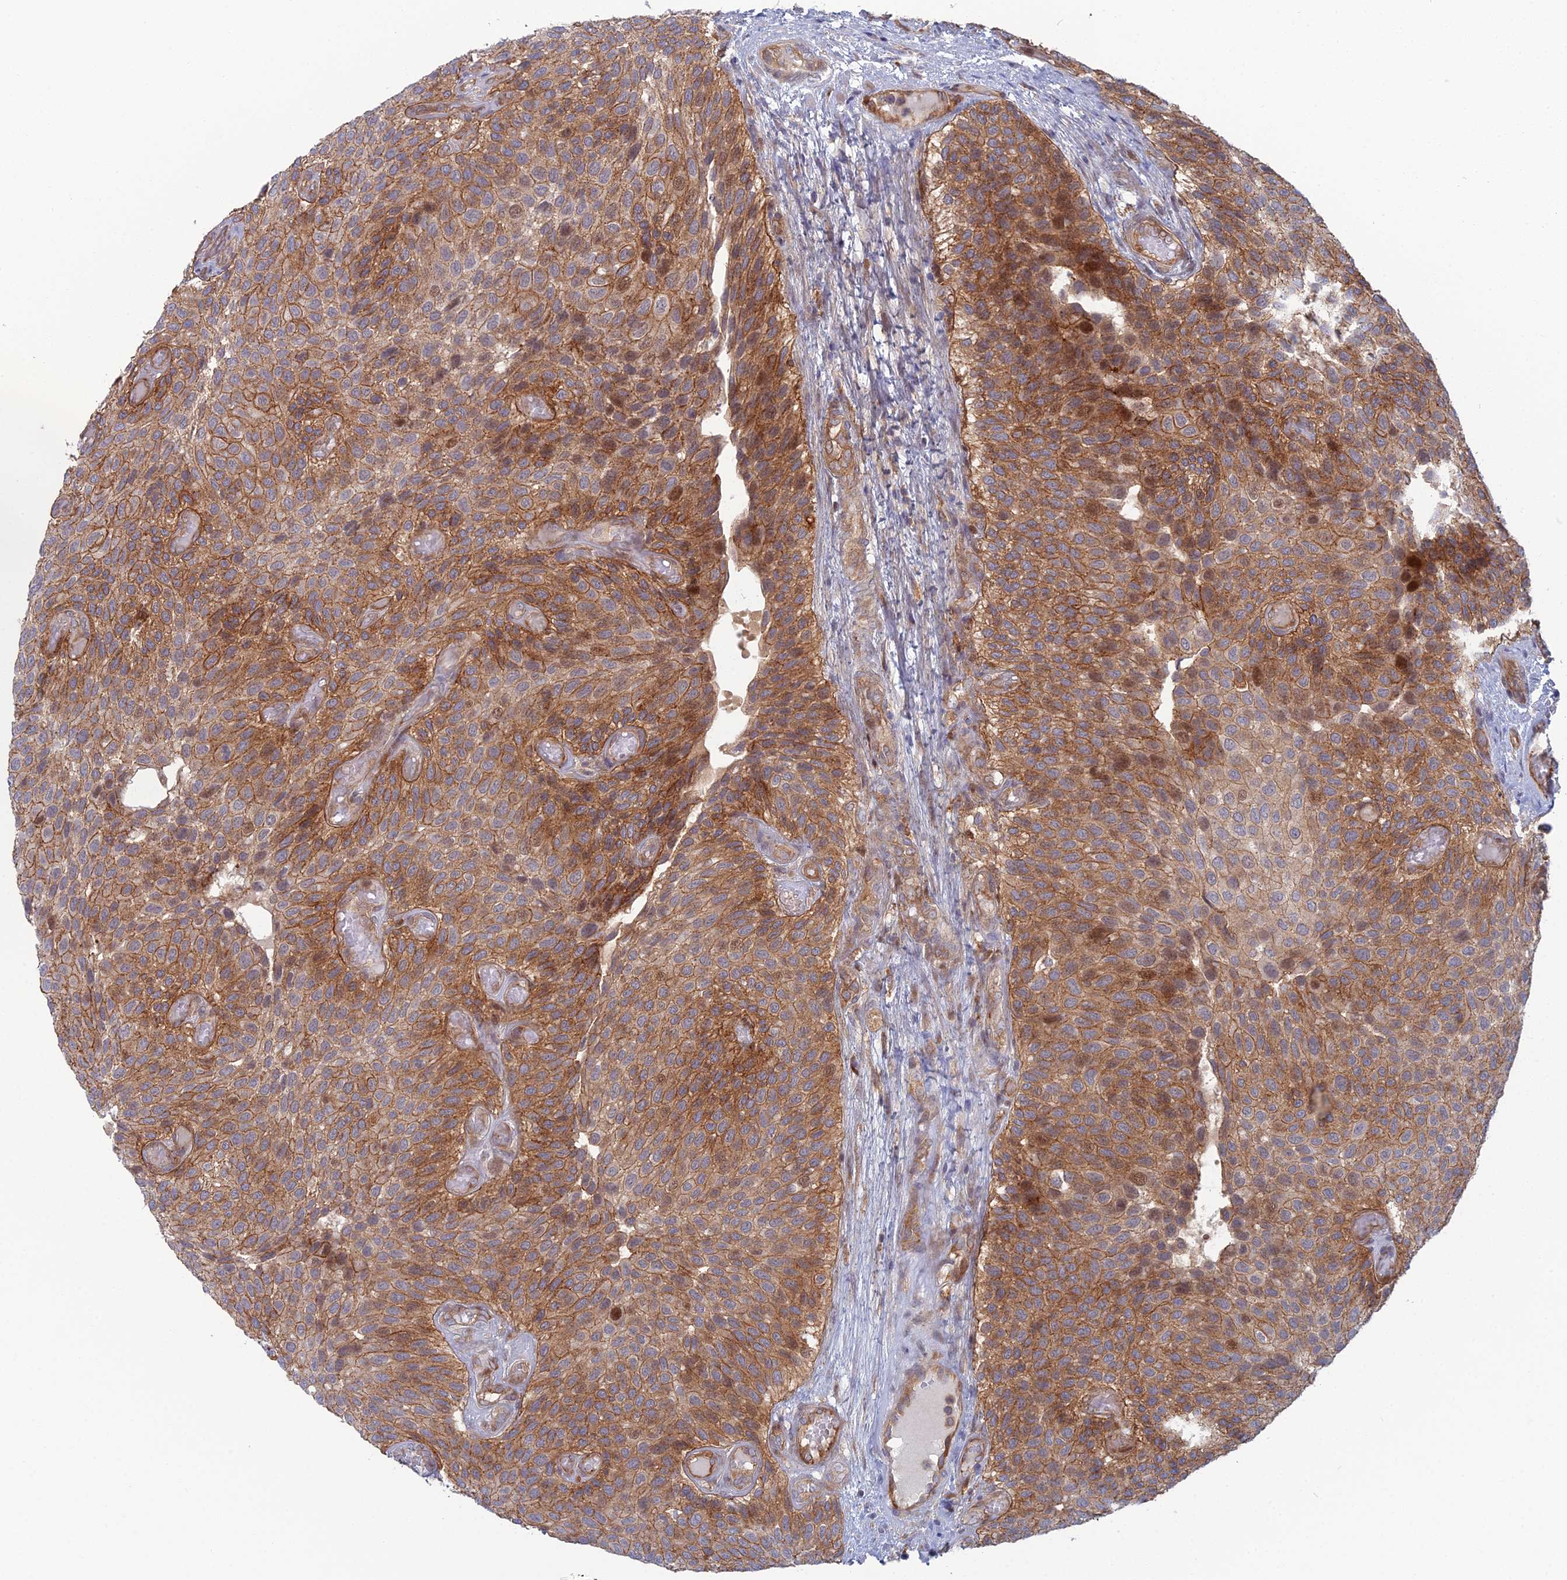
{"staining": {"intensity": "moderate", "quantity": ">75%", "location": "cytoplasmic/membranous"}, "tissue": "urothelial cancer", "cell_type": "Tumor cells", "image_type": "cancer", "snomed": [{"axis": "morphology", "description": "Urothelial carcinoma, Low grade"}, {"axis": "topography", "description": "Urinary bladder"}], "caption": "Human urothelial cancer stained with a brown dye exhibits moderate cytoplasmic/membranous positive expression in approximately >75% of tumor cells.", "gene": "ABHD1", "patient": {"sex": "male", "age": 89}}